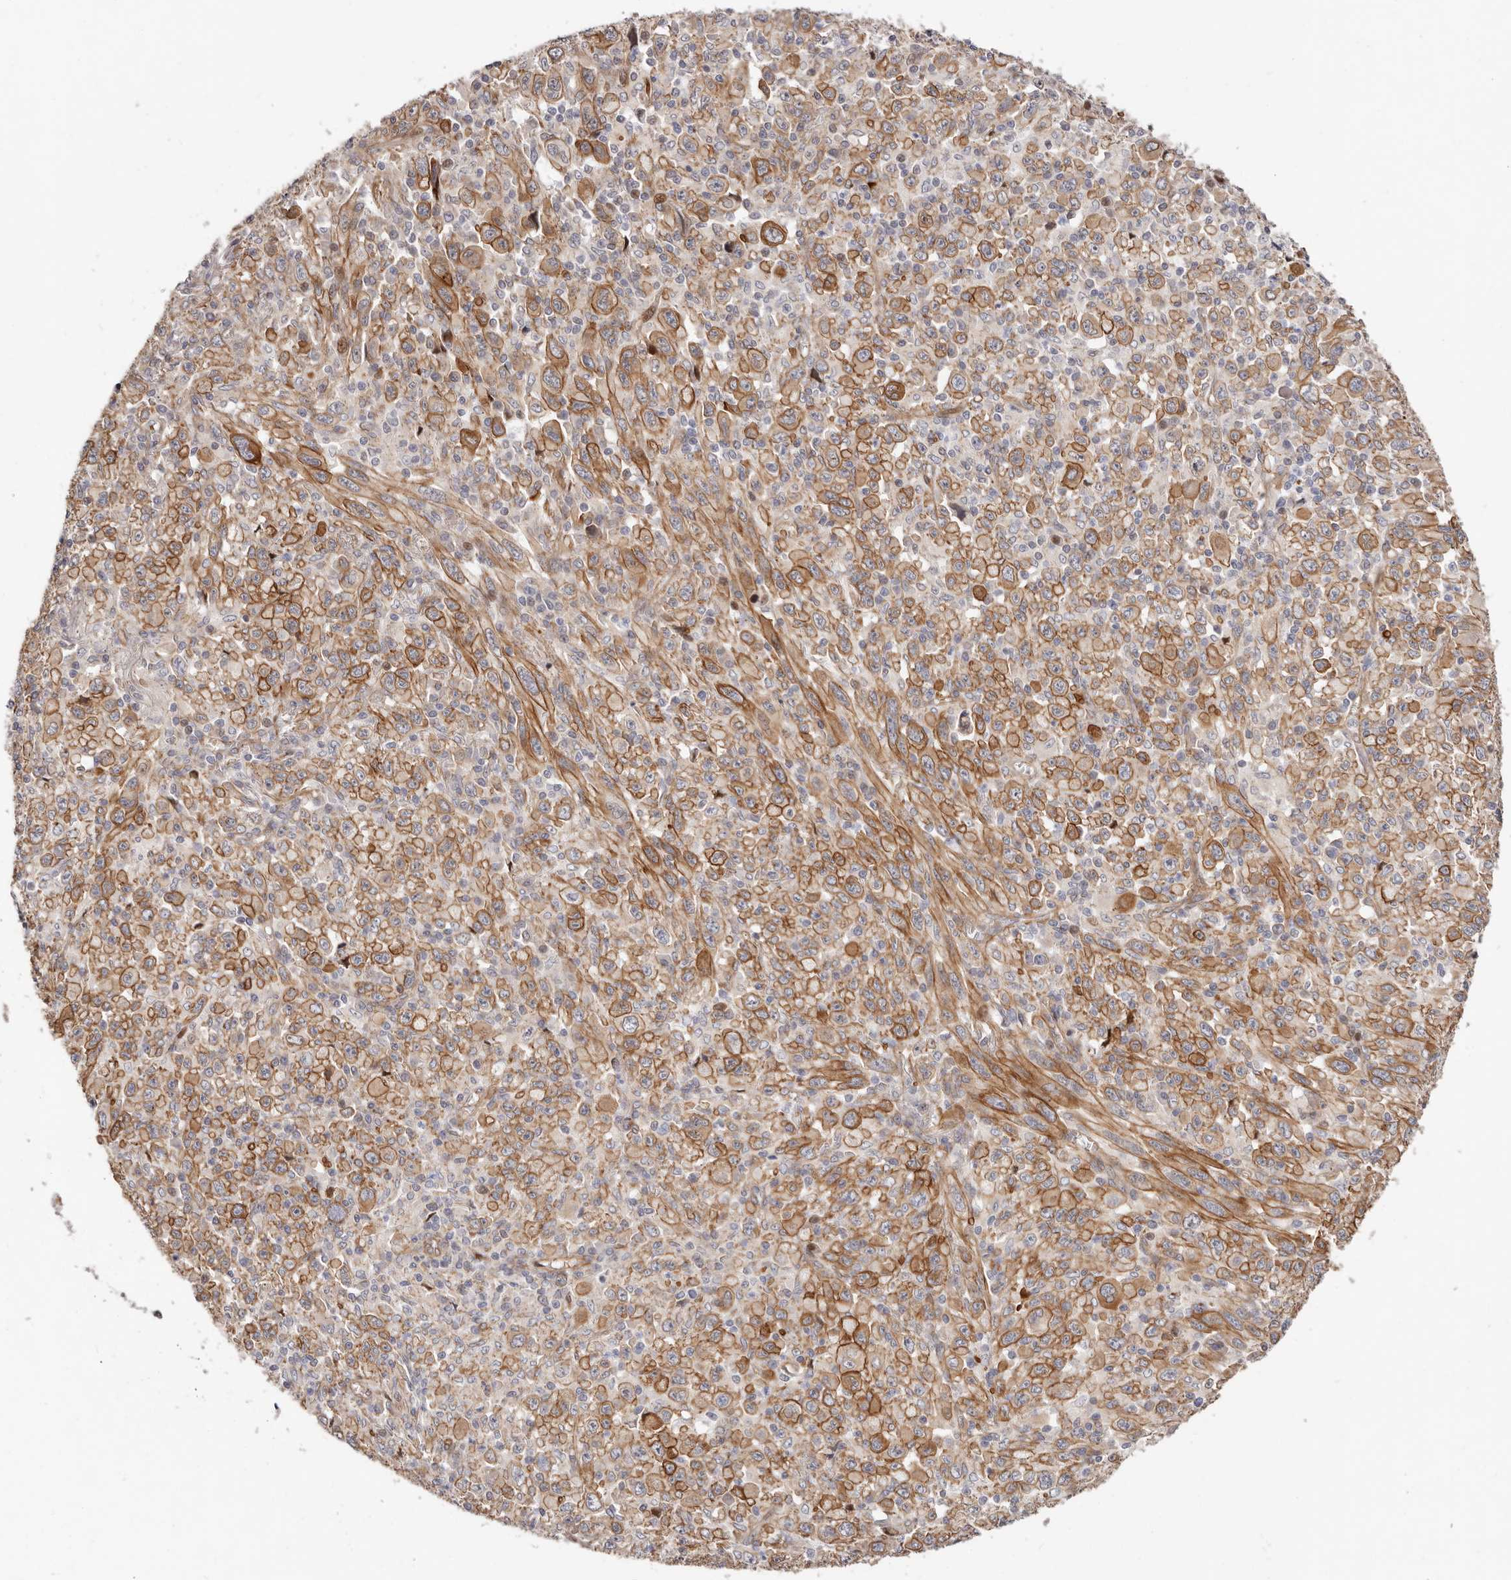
{"staining": {"intensity": "moderate", "quantity": ">75%", "location": "cytoplasmic/membranous"}, "tissue": "melanoma", "cell_type": "Tumor cells", "image_type": "cancer", "snomed": [{"axis": "morphology", "description": "Malignant melanoma, Metastatic site"}, {"axis": "topography", "description": "Skin"}], "caption": "Protein expression analysis of human malignant melanoma (metastatic site) reveals moderate cytoplasmic/membranous positivity in approximately >75% of tumor cells.", "gene": "EPHX3", "patient": {"sex": "female", "age": 56}}